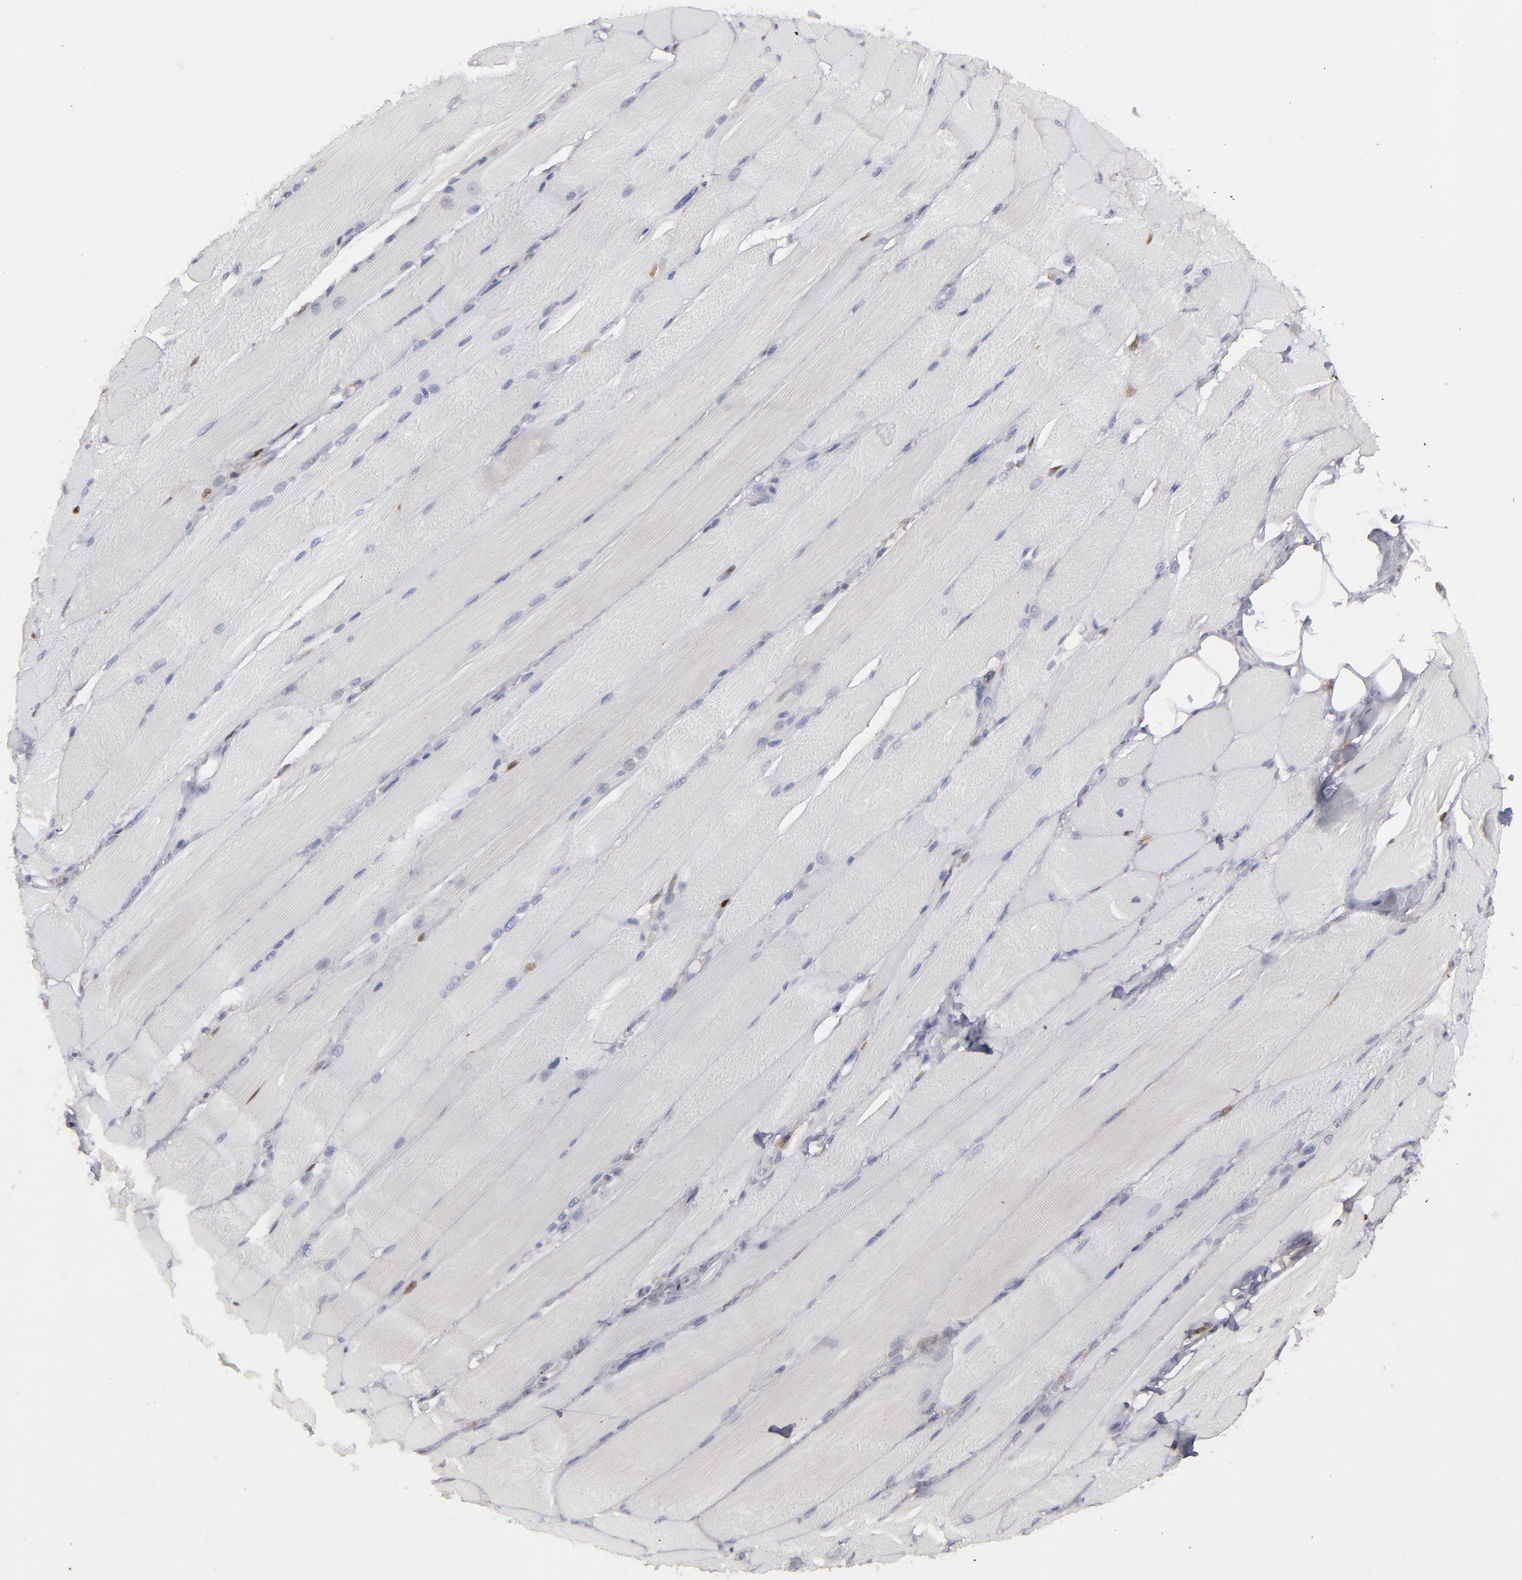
{"staining": {"intensity": "negative", "quantity": "none", "location": "none"}, "tissue": "skeletal muscle", "cell_type": "Myocytes", "image_type": "normal", "snomed": [{"axis": "morphology", "description": "Normal tissue, NOS"}, {"axis": "topography", "description": "Skeletal muscle"}, {"axis": "topography", "description": "Peripheral nerve tissue"}], "caption": "Photomicrograph shows no significant protein staining in myocytes of unremarkable skeletal muscle.", "gene": "SEMA3G", "patient": {"sex": "female", "age": 84}}